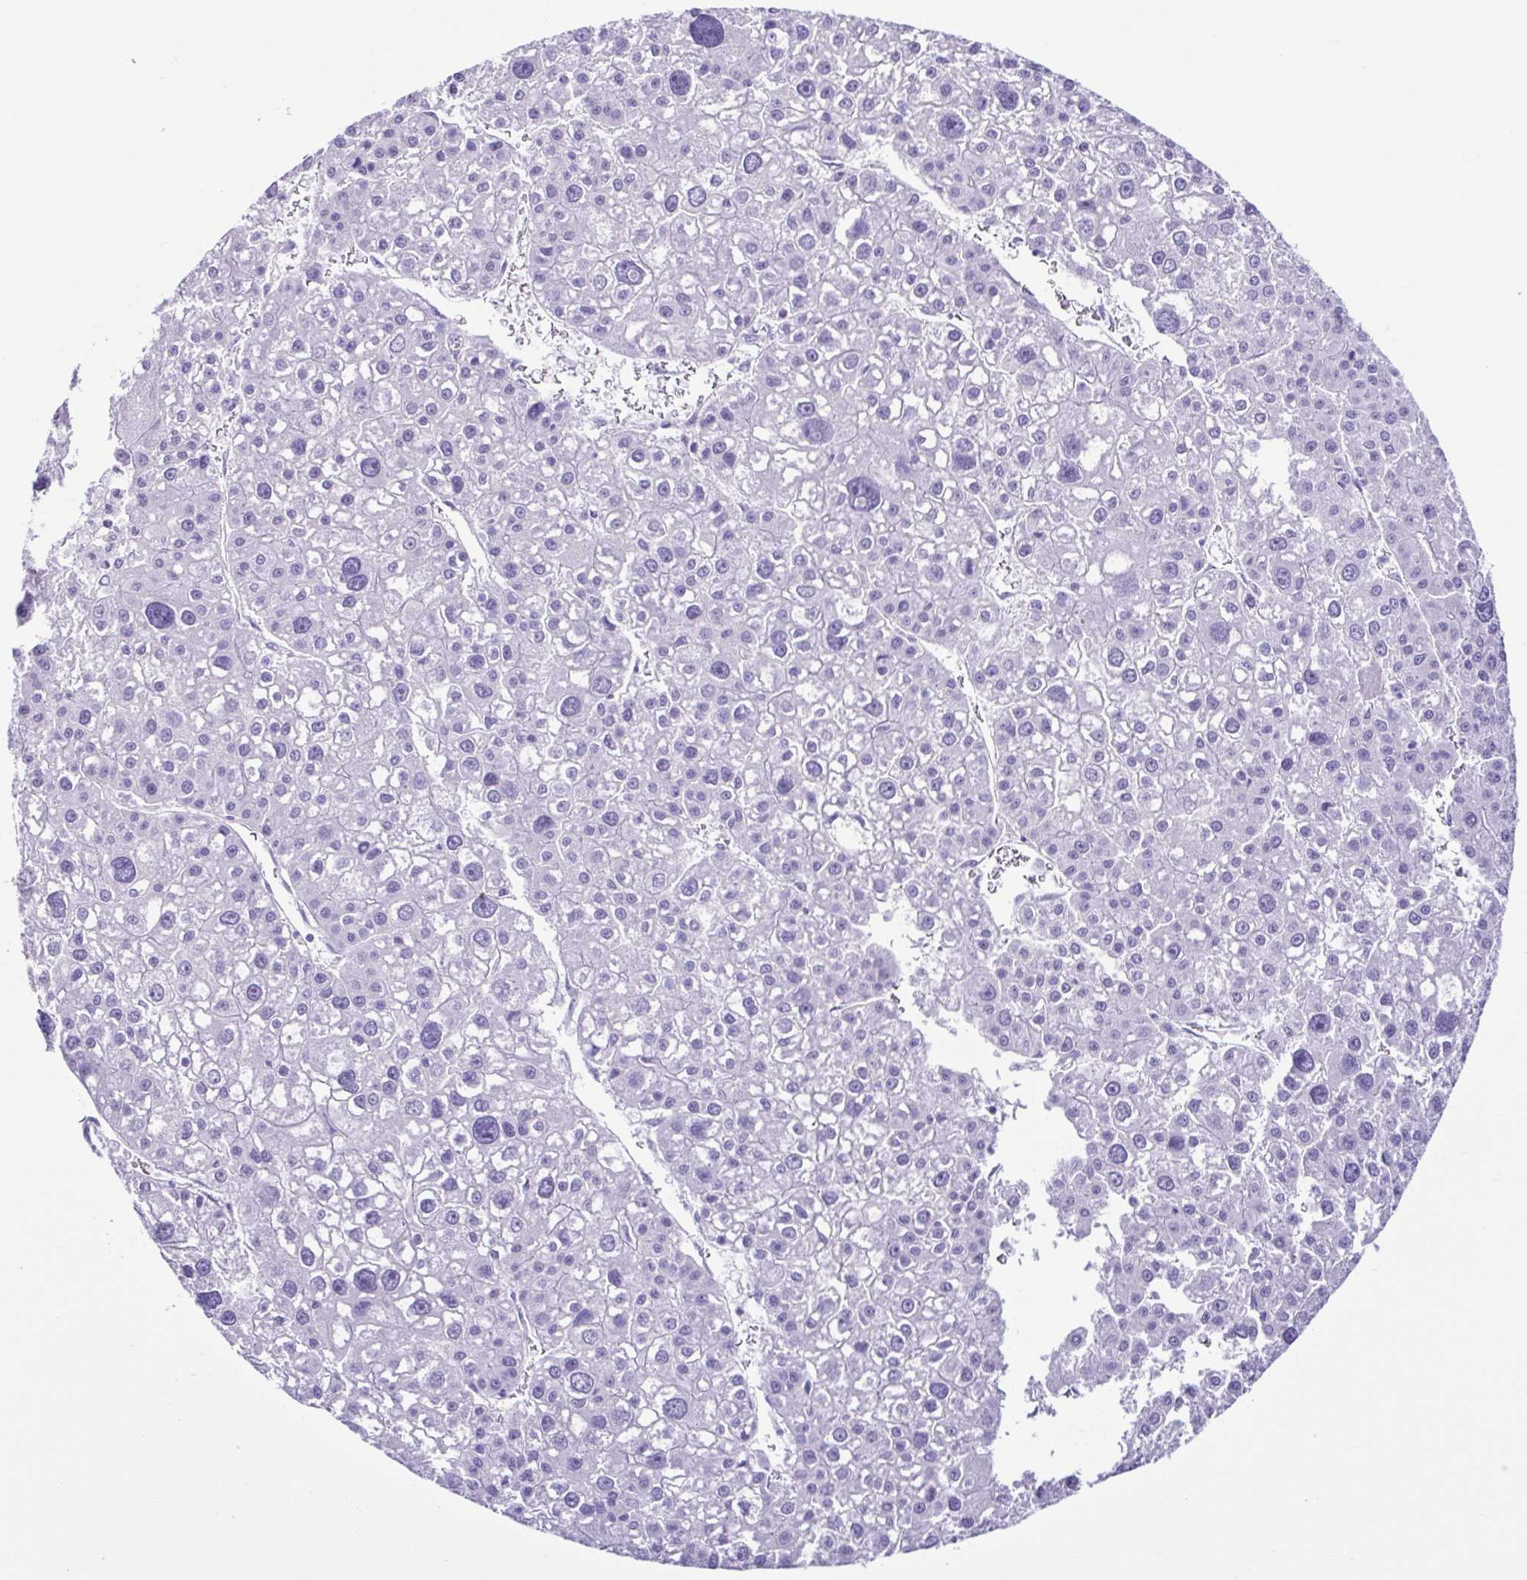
{"staining": {"intensity": "negative", "quantity": "none", "location": "none"}, "tissue": "liver cancer", "cell_type": "Tumor cells", "image_type": "cancer", "snomed": [{"axis": "morphology", "description": "Carcinoma, Hepatocellular, NOS"}, {"axis": "topography", "description": "Liver"}], "caption": "Immunohistochemistry histopathology image of human hepatocellular carcinoma (liver) stained for a protein (brown), which reveals no positivity in tumor cells.", "gene": "ACTRT3", "patient": {"sex": "male", "age": 73}}